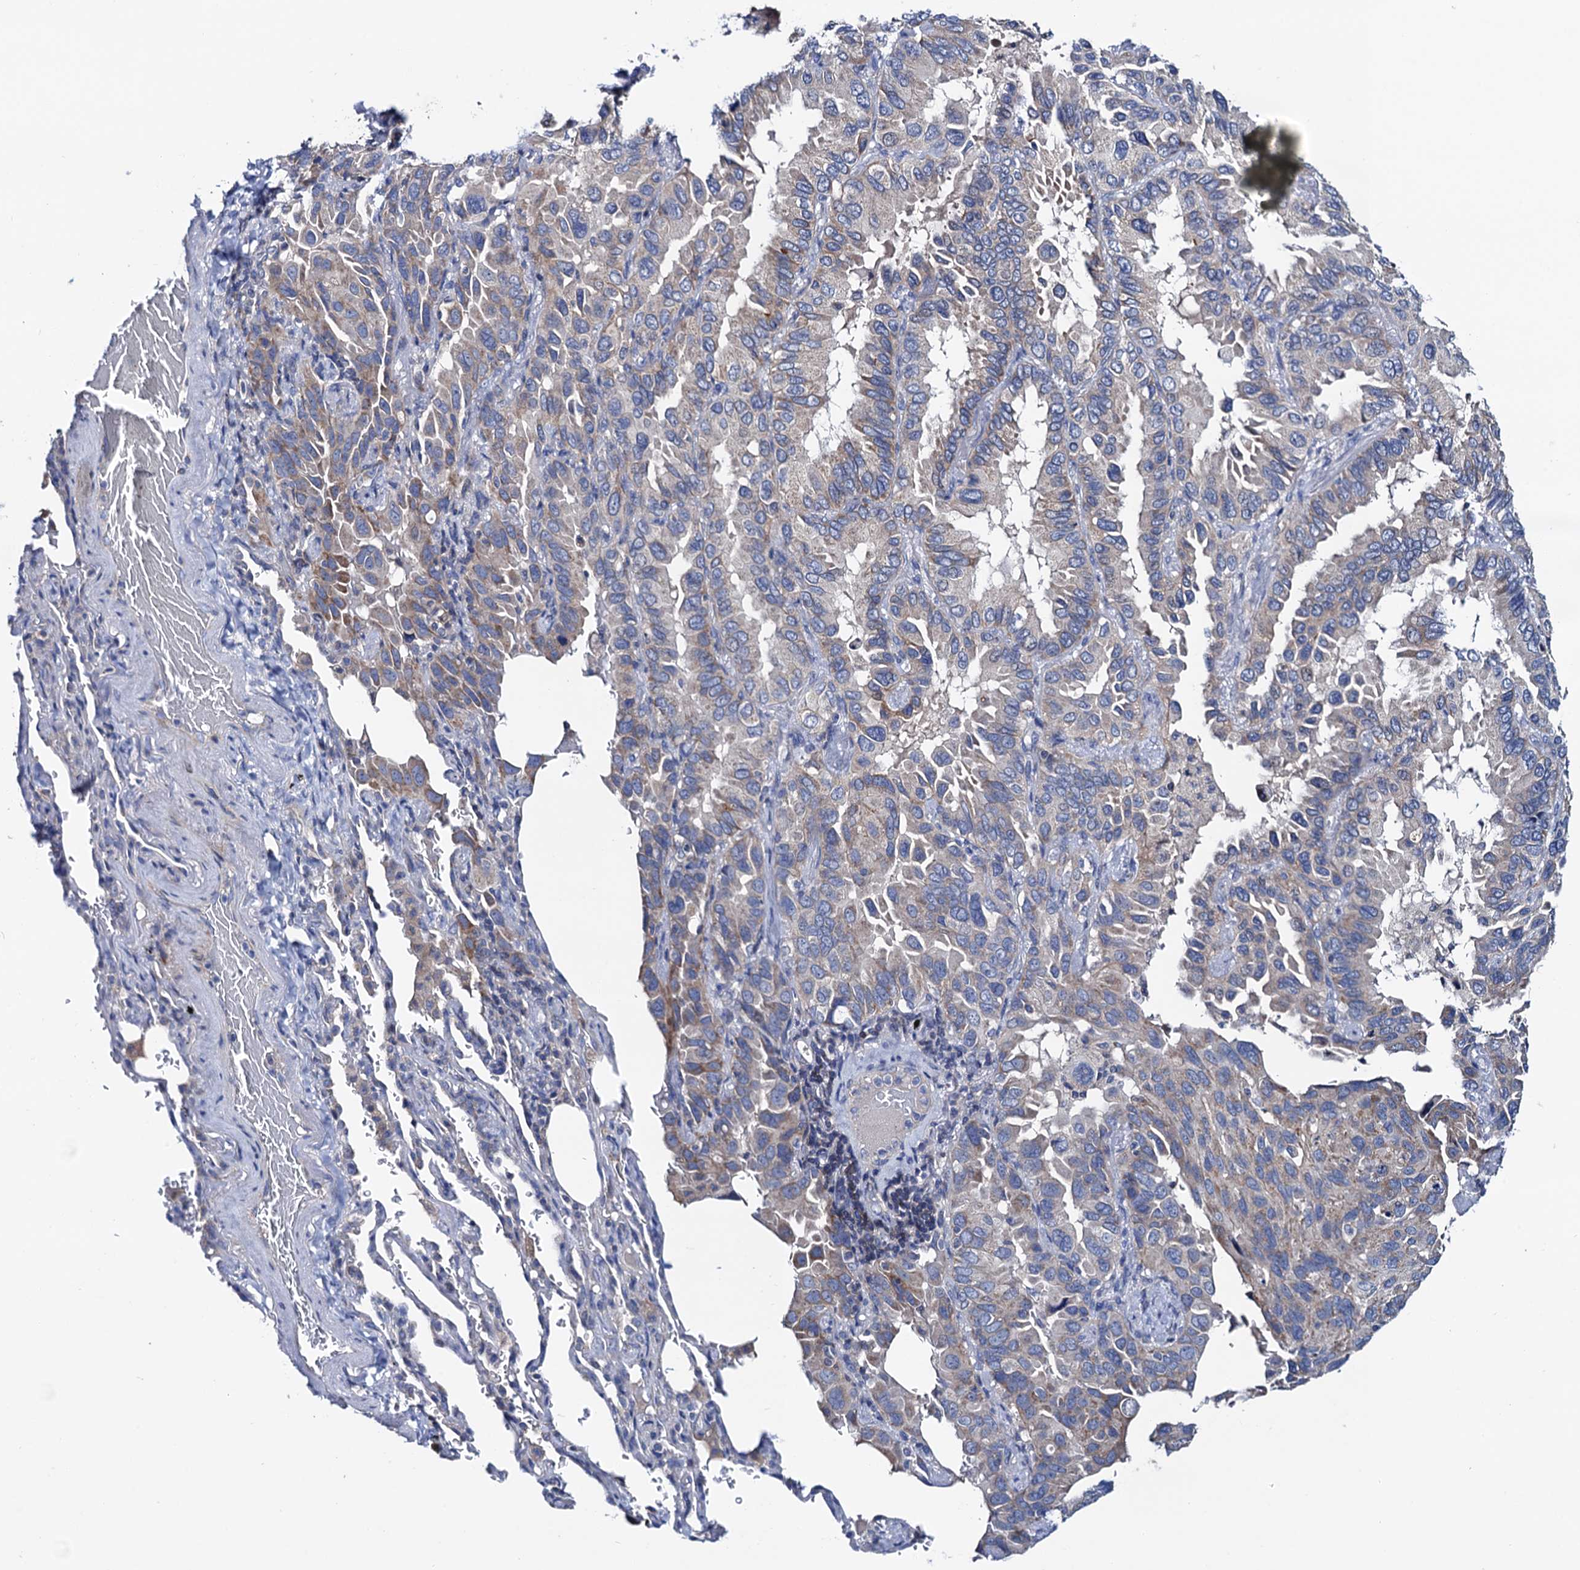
{"staining": {"intensity": "weak", "quantity": "<25%", "location": "cytoplasmic/membranous"}, "tissue": "lung cancer", "cell_type": "Tumor cells", "image_type": "cancer", "snomed": [{"axis": "morphology", "description": "Adenocarcinoma, NOS"}, {"axis": "topography", "description": "Lung"}], "caption": "Immunohistochemistry (IHC) image of neoplastic tissue: lung adenocarcinoma stained with DAB demonstrates no significant protein staining in tumor cells. (DAB (3,3'-diaminobenzidine) IHC with hematoxylin counter stain).", "gene": "MRPL48", "patient": {"sex": "male", "age": 64}}